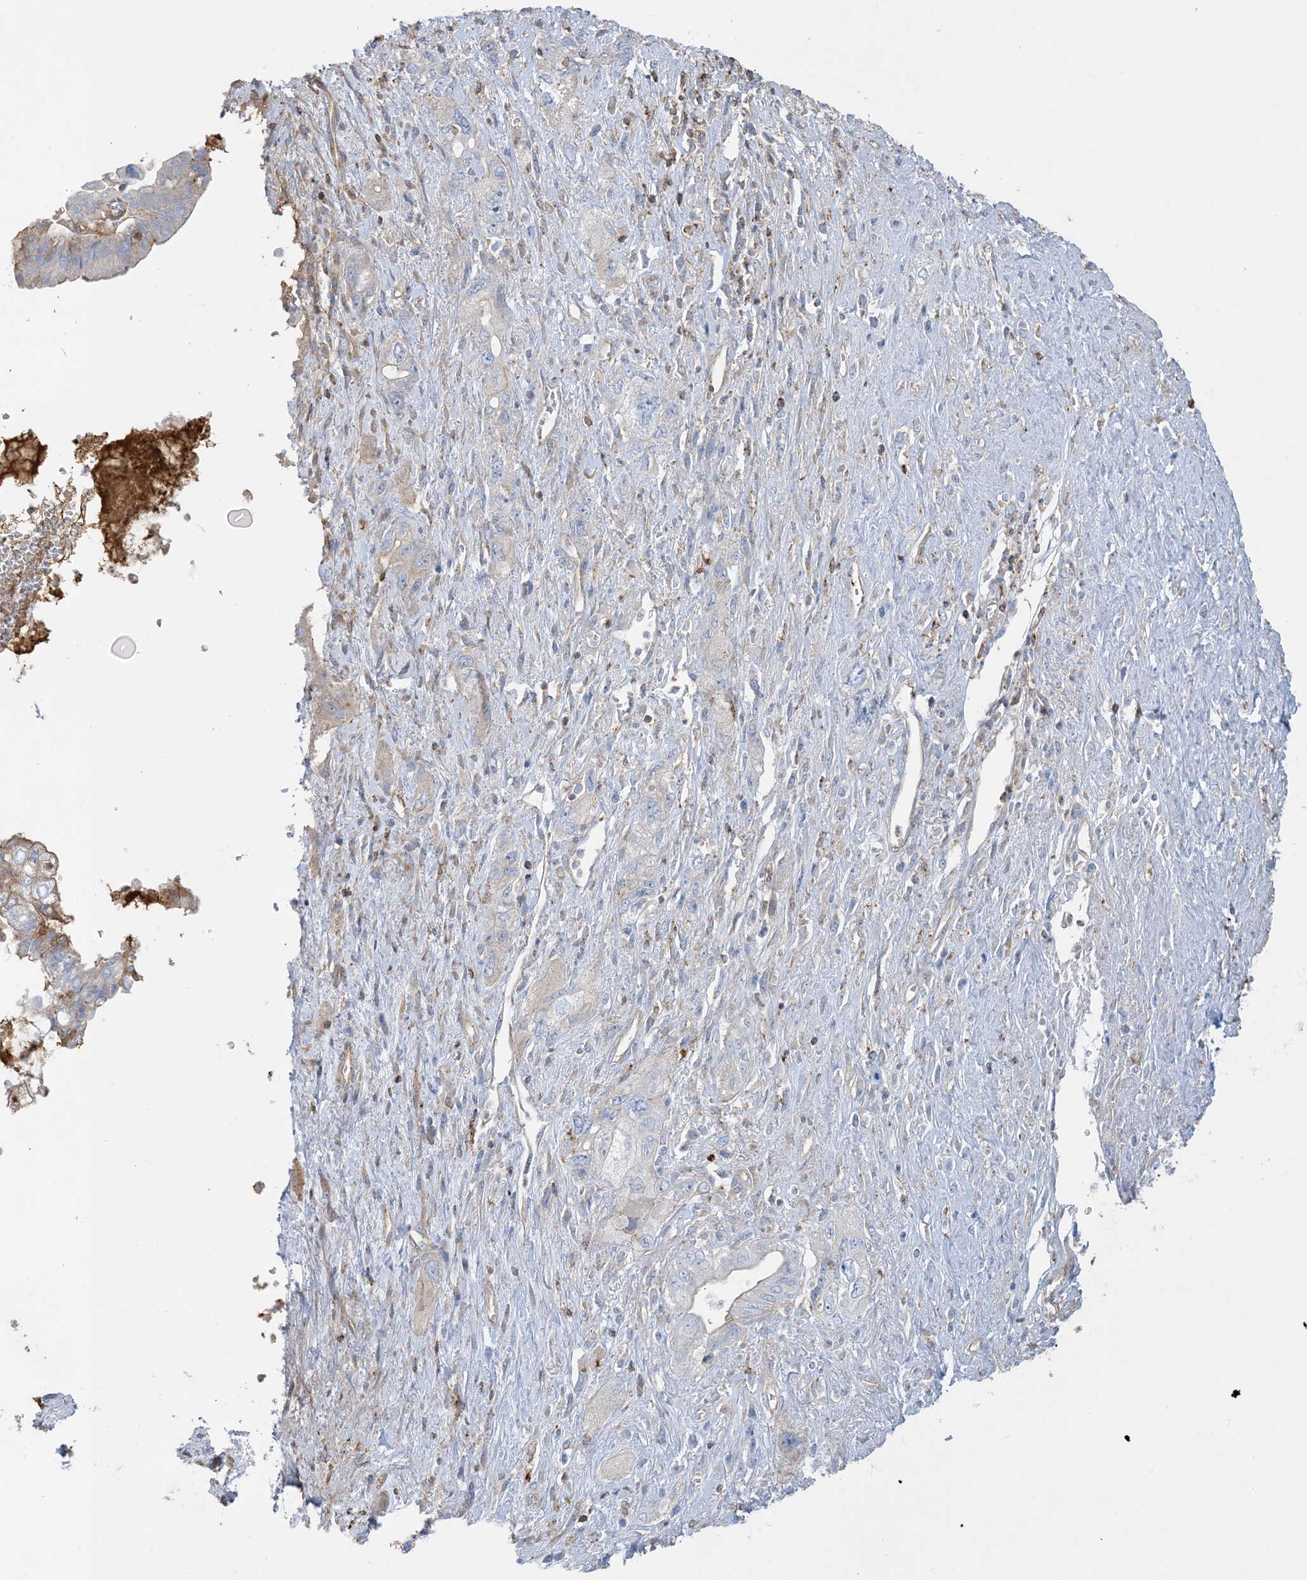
{"staining": {"intensity": "negative", "quantity": "none", "location": "none"}, "tissue": "pancreatic cancer", "cell_type": "Tumor cells", "image_type": "cancer", "snomed": [{"axis": "morphology", "description": "Adenocarcinoma, NOS"}, {"axis": "topography", "description": "Pancreas"}], "caption": "Immunohistochemistry of adenocarcinoma (pancreatic) demonstrates no staining in tumor cells.", "gene": "GTF3C2", "patient": {"sex": "female", "age": 73}}